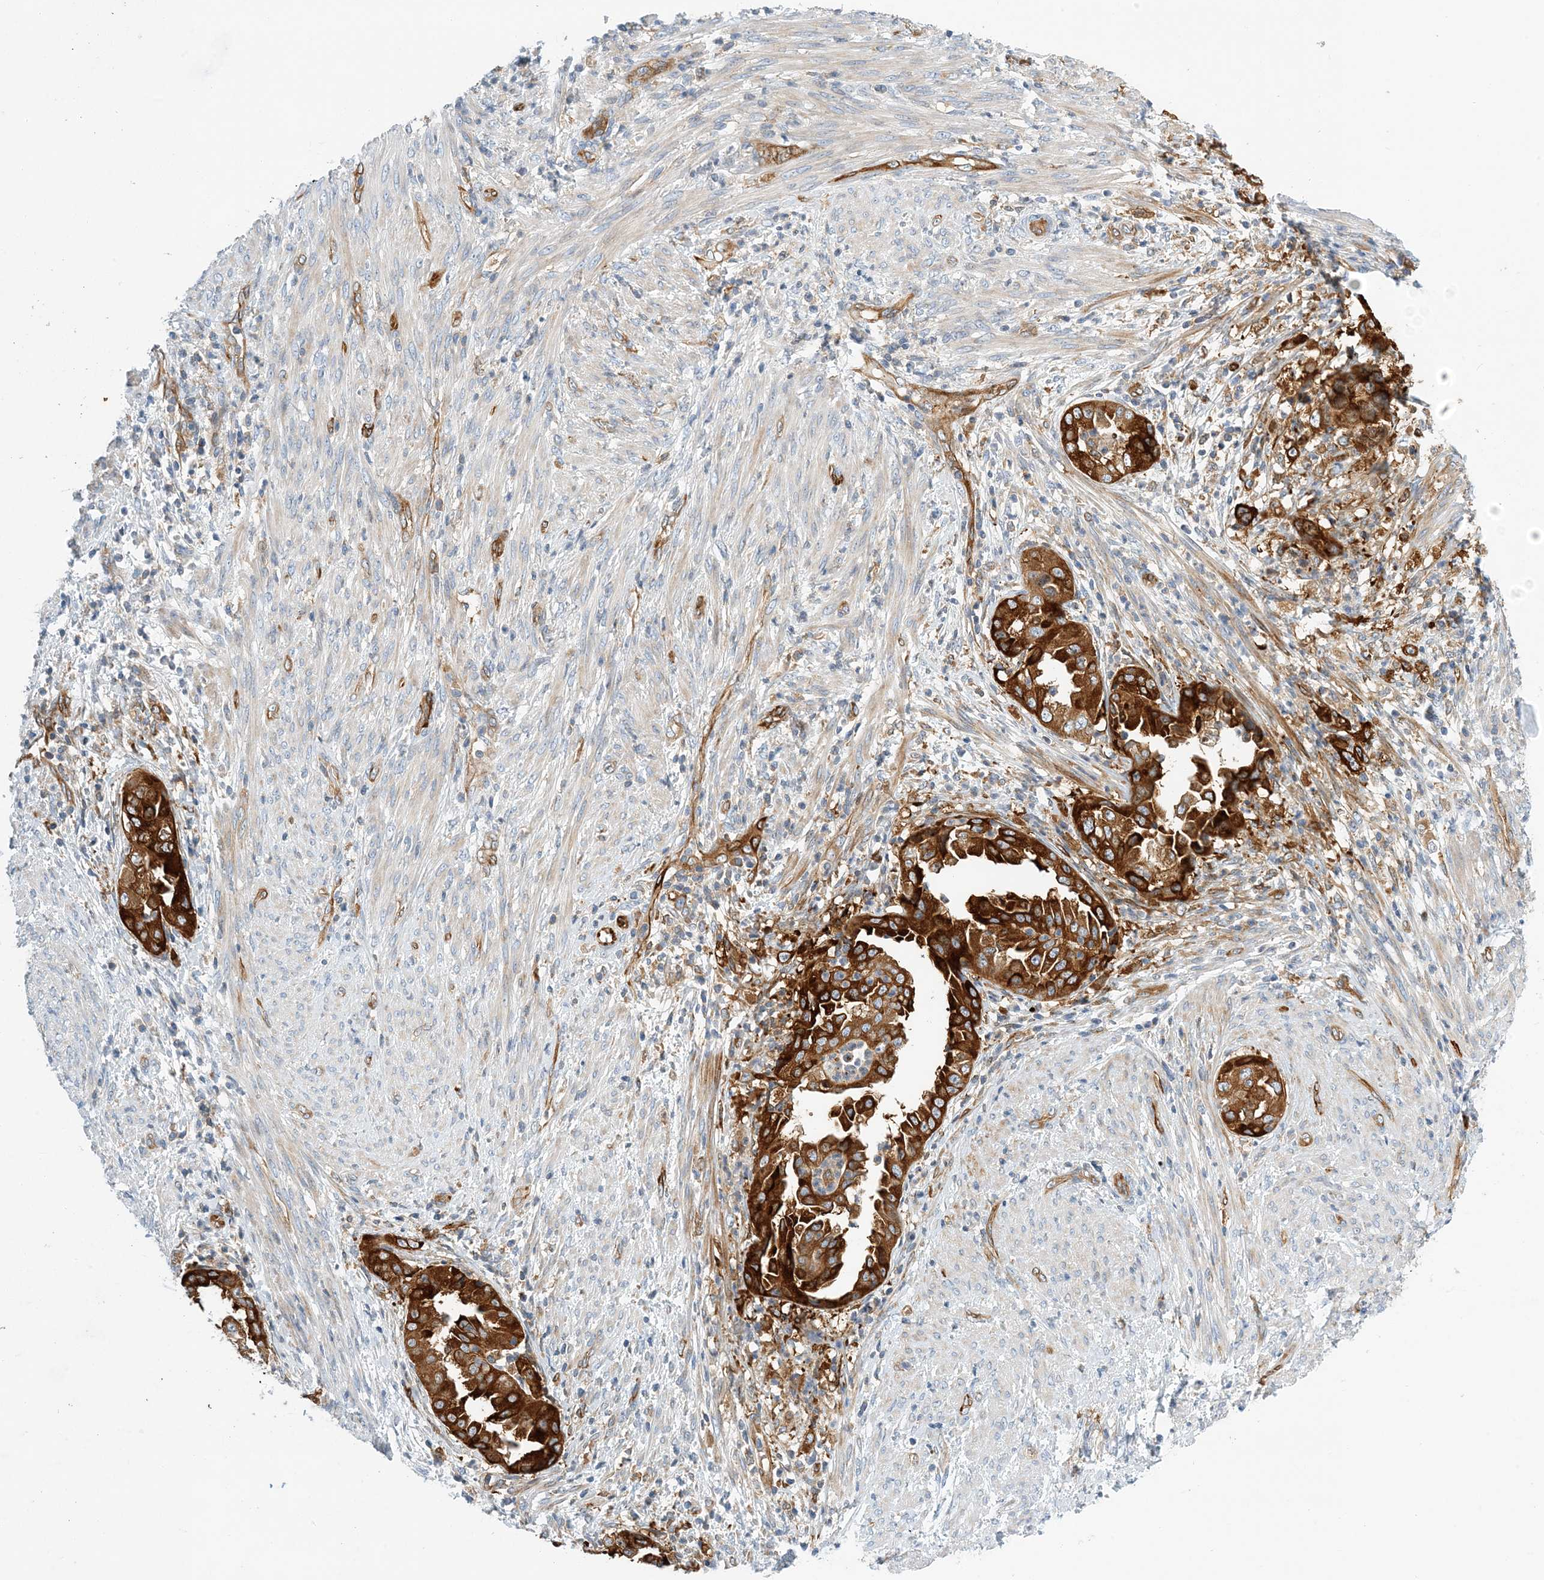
{"staining": {"intensity": "strong", "quantity": ">75%", "location": "cytoplasmic/membranous"}, "tissue": "endometrial cancer", "cell_type": "Tumor cells", "image_type": "cancer", "snomed": [{"axis": "morphology", "description": "Adenocarcinoma, NOS"}, {"axis": "topography", "description": "Endometrium"}], "caption": "Human adenocarcinoma (endometrial) stained with a protein marker displays strong staining in tumor cells.", "gene": "PCDHA2", "patient": {"sex": "female", "age": 85}}